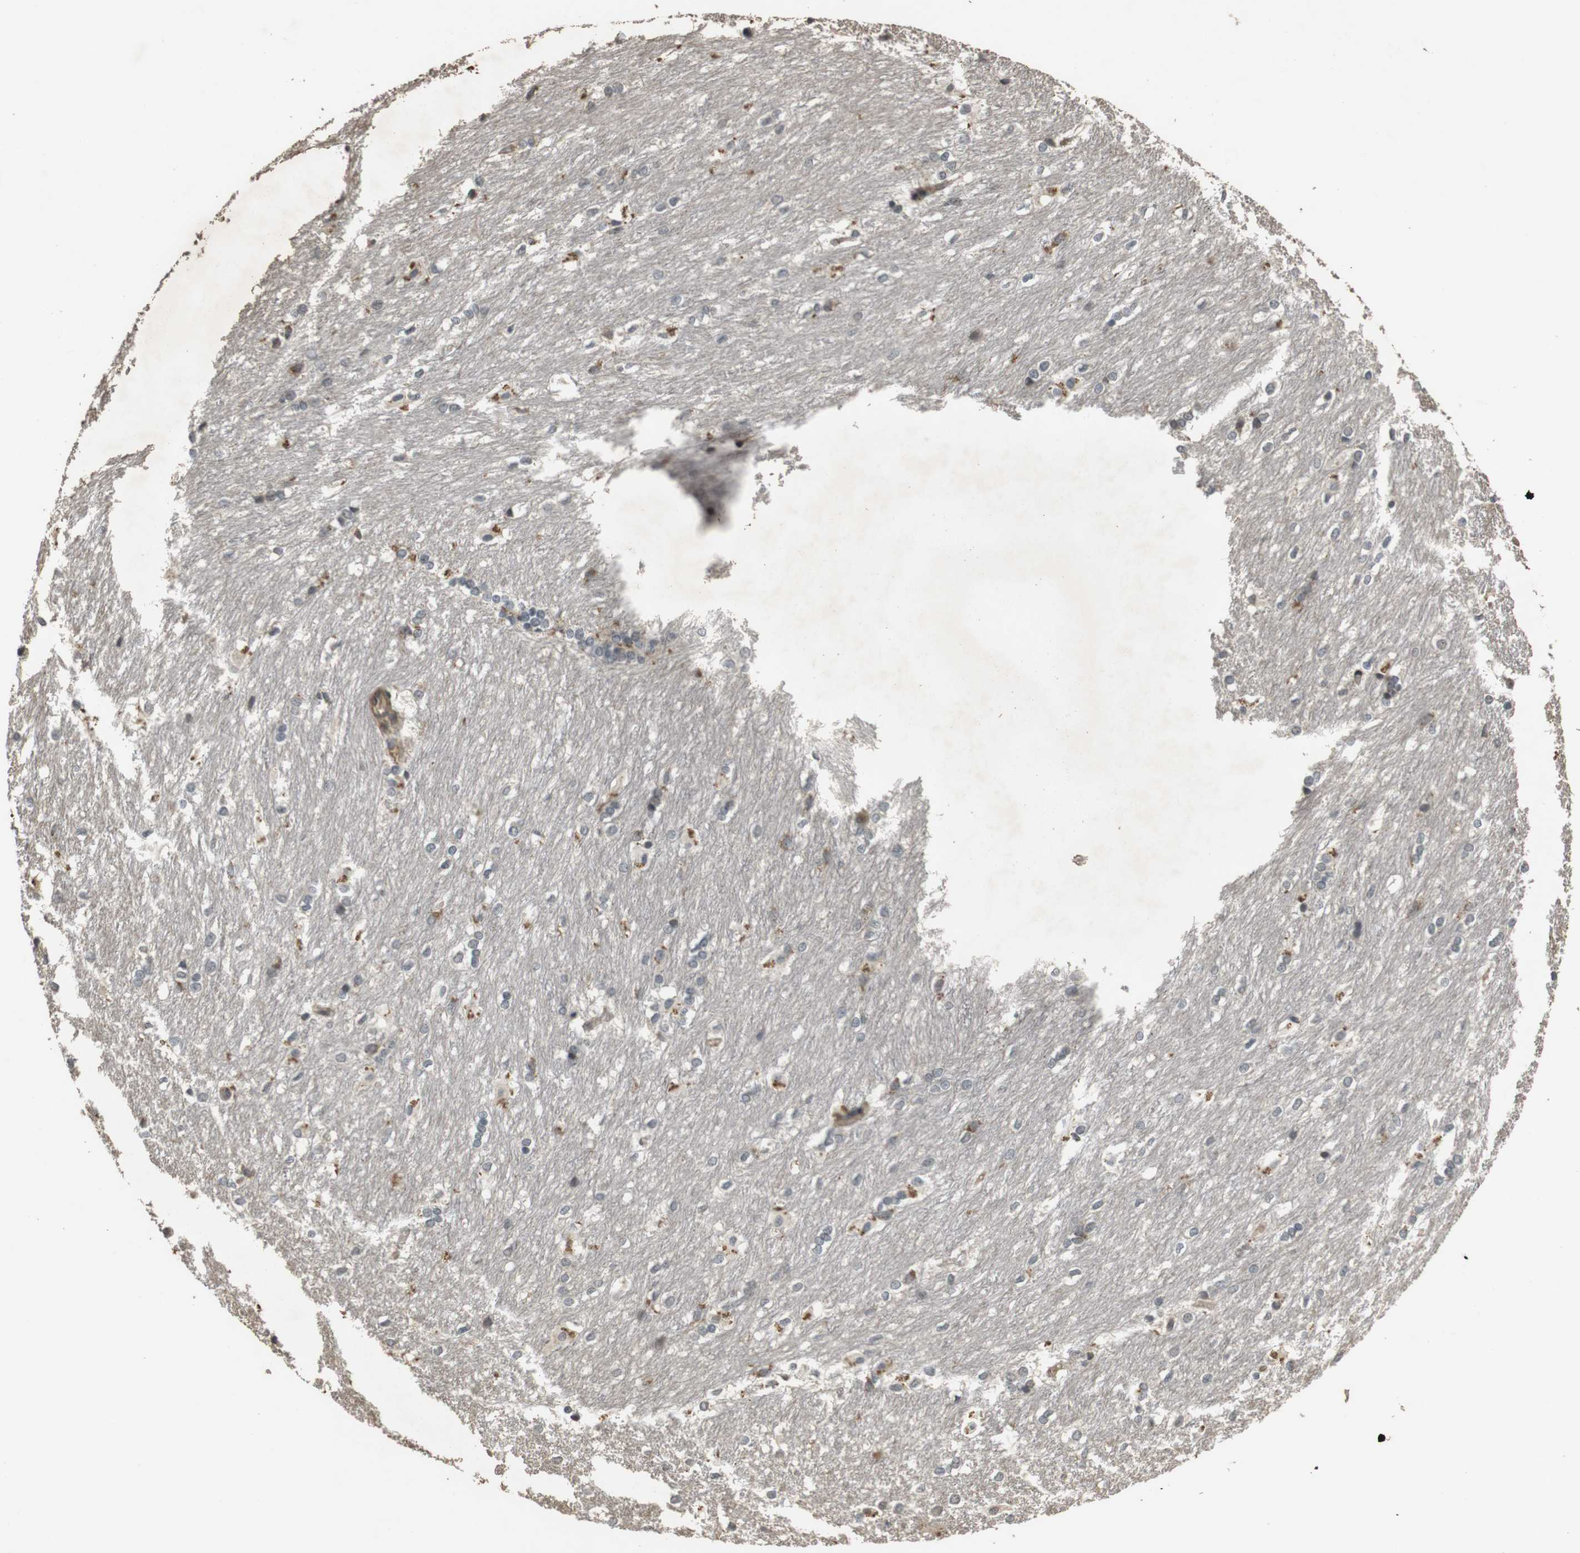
{"staining": {"intensity": "weak", "quantity": "<25%", "location": "cytoplasmic/membranous"}, "tissue": "caudate", "cell_type": "Glial cells", "image_type": "normal", "snomed": [{"axis": "morphology", "description": "Normal tissue, NOS"}, {"axis": "topography", "description": "Lateral ventricle wall"}], "caption": "This is an immunohistochemistry image of normal caudate. There is no staining in glial cells.", "gene": "FZD10", "patient": {"sex": "female", "age": 19}}